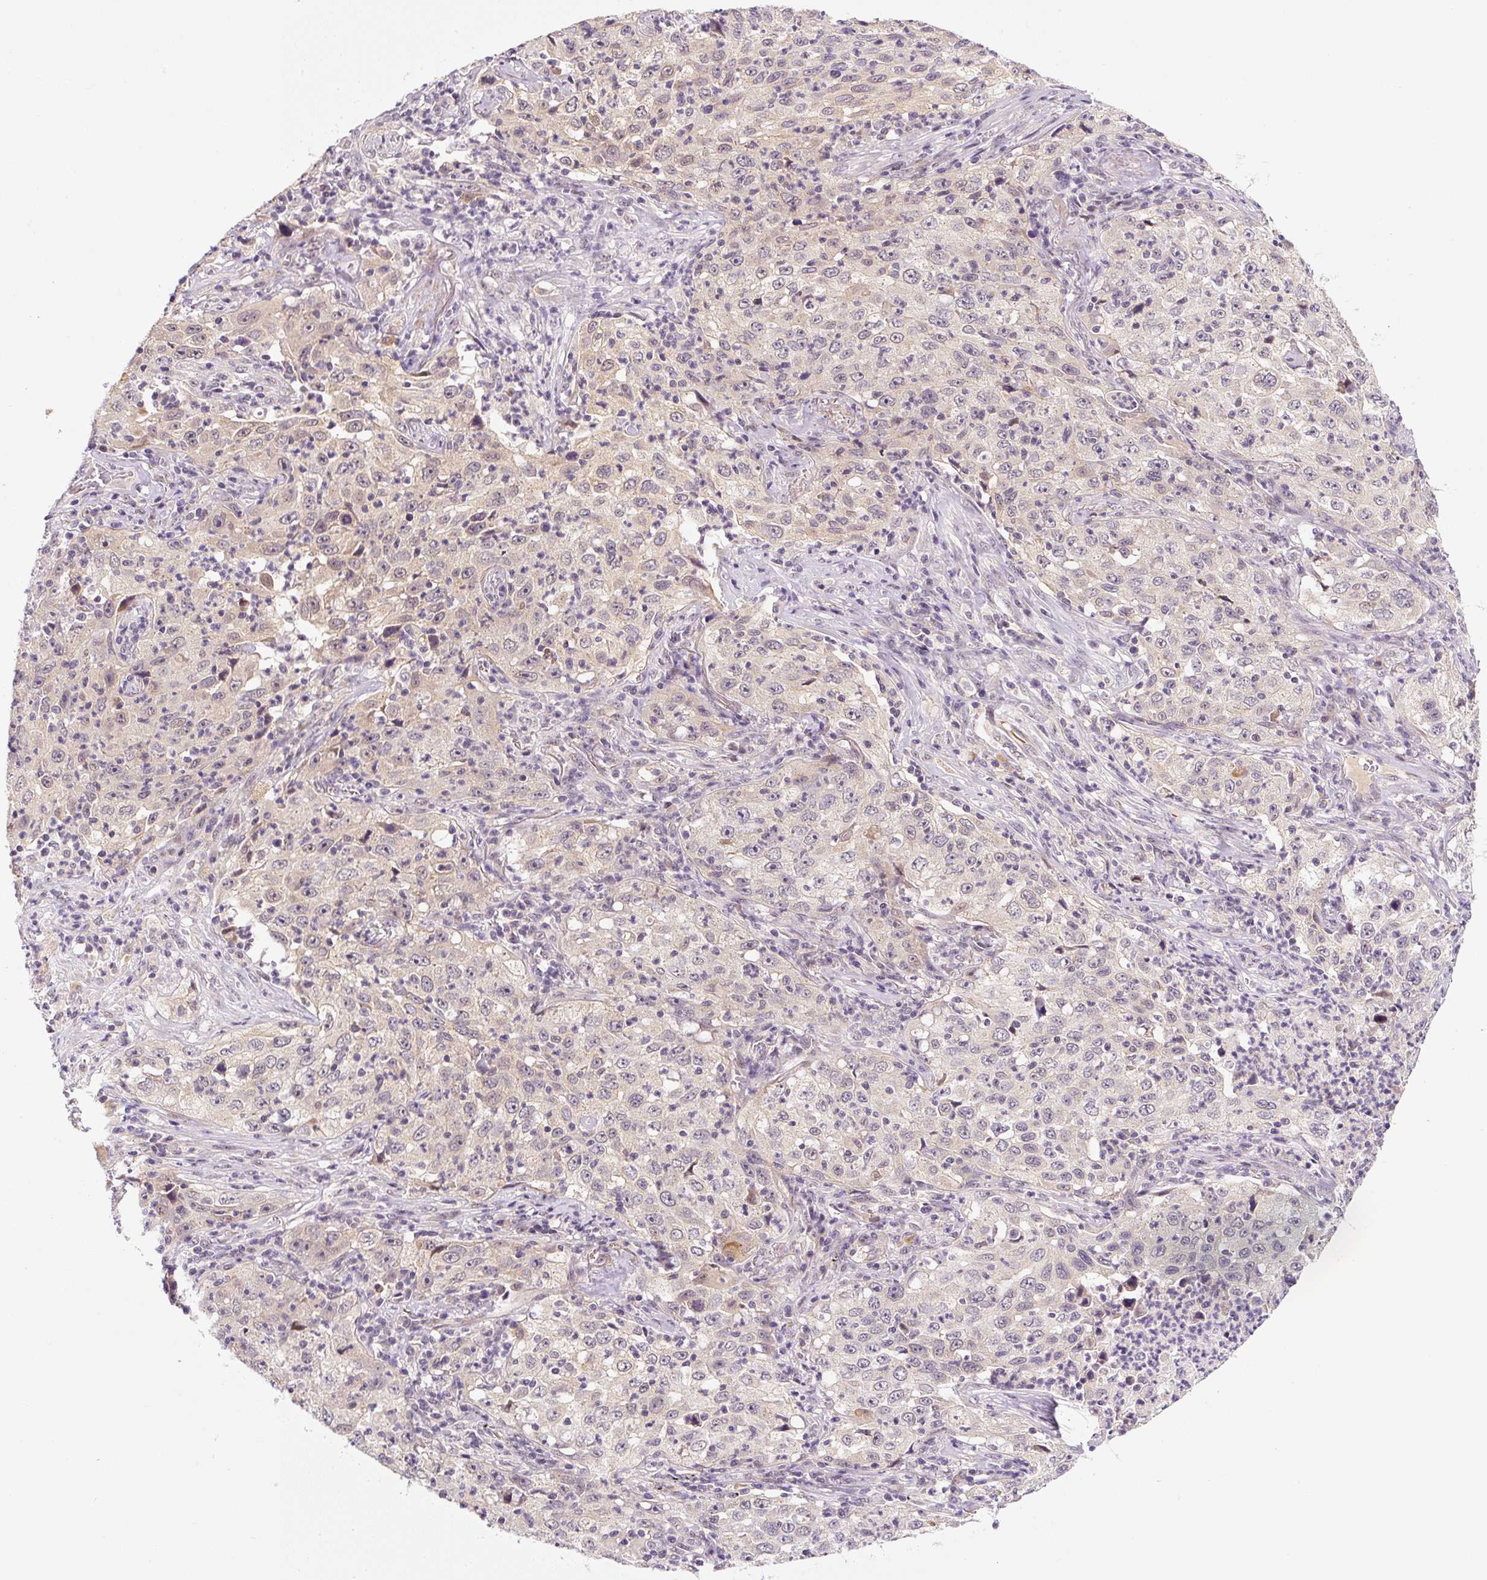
{"staining": {"intensity": "weak", "quantity": "<25%", "location": "cytoplasmic/membranous"}, "tissue": "lung cancer", "cell_type": "Tumor cells", "image_type": "cancer", "snomed": [{"axis": "morphology", "description": "Squamous cell carcinoma, NOS"}, {"axis": "topography", "description": "Lung"}], "caption": "DAB immunohistochemical staining of lung squamous cell carcinoma shows no significant expression in tumor cells.", "gene": "PRKAA2", "patient": {"sex": "male", "age": 71}}